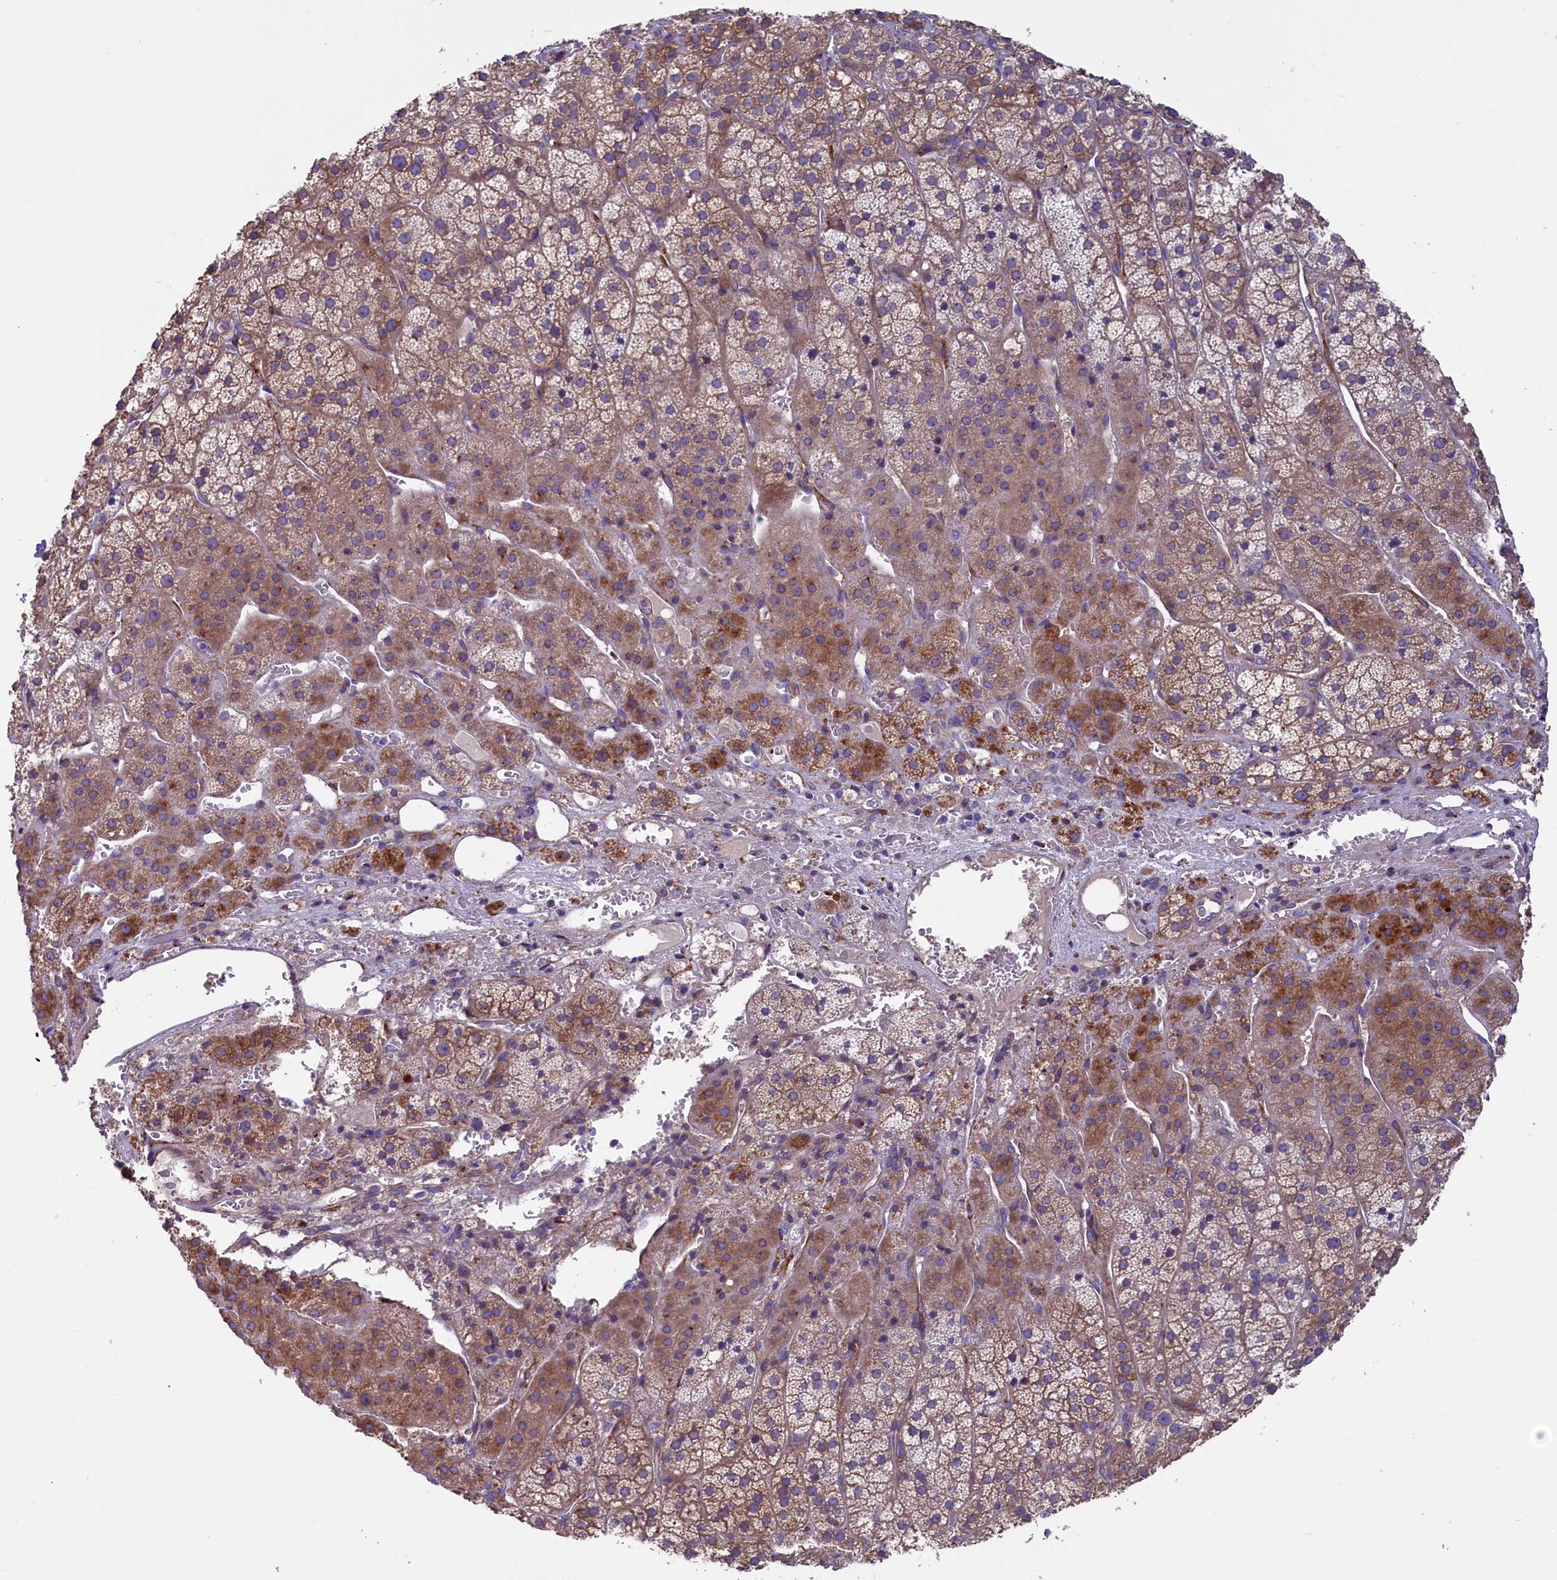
{"staining": {"intensity": "moderate", "quantity": "25%-75%", "location": "cytoplasmic/membranous"}, "tissue": "adrenal gland", "cell_type": "Glandular cells", "image_type": "normal", "snomed": [{"axis": "morphology", "description": "Normal tissue, NOS"}, {"axis": "topography", "description": "Adrenal gland"}], "caption": "This histopathology image reveals immunohistochemistry staining of benign human adrenal gland, with medium moderate cytoplasmic/membranous expression in about 25%-75% of glandular cells.", "gene": "GPR108", "patient": {"sex": "female", "age": 44}}